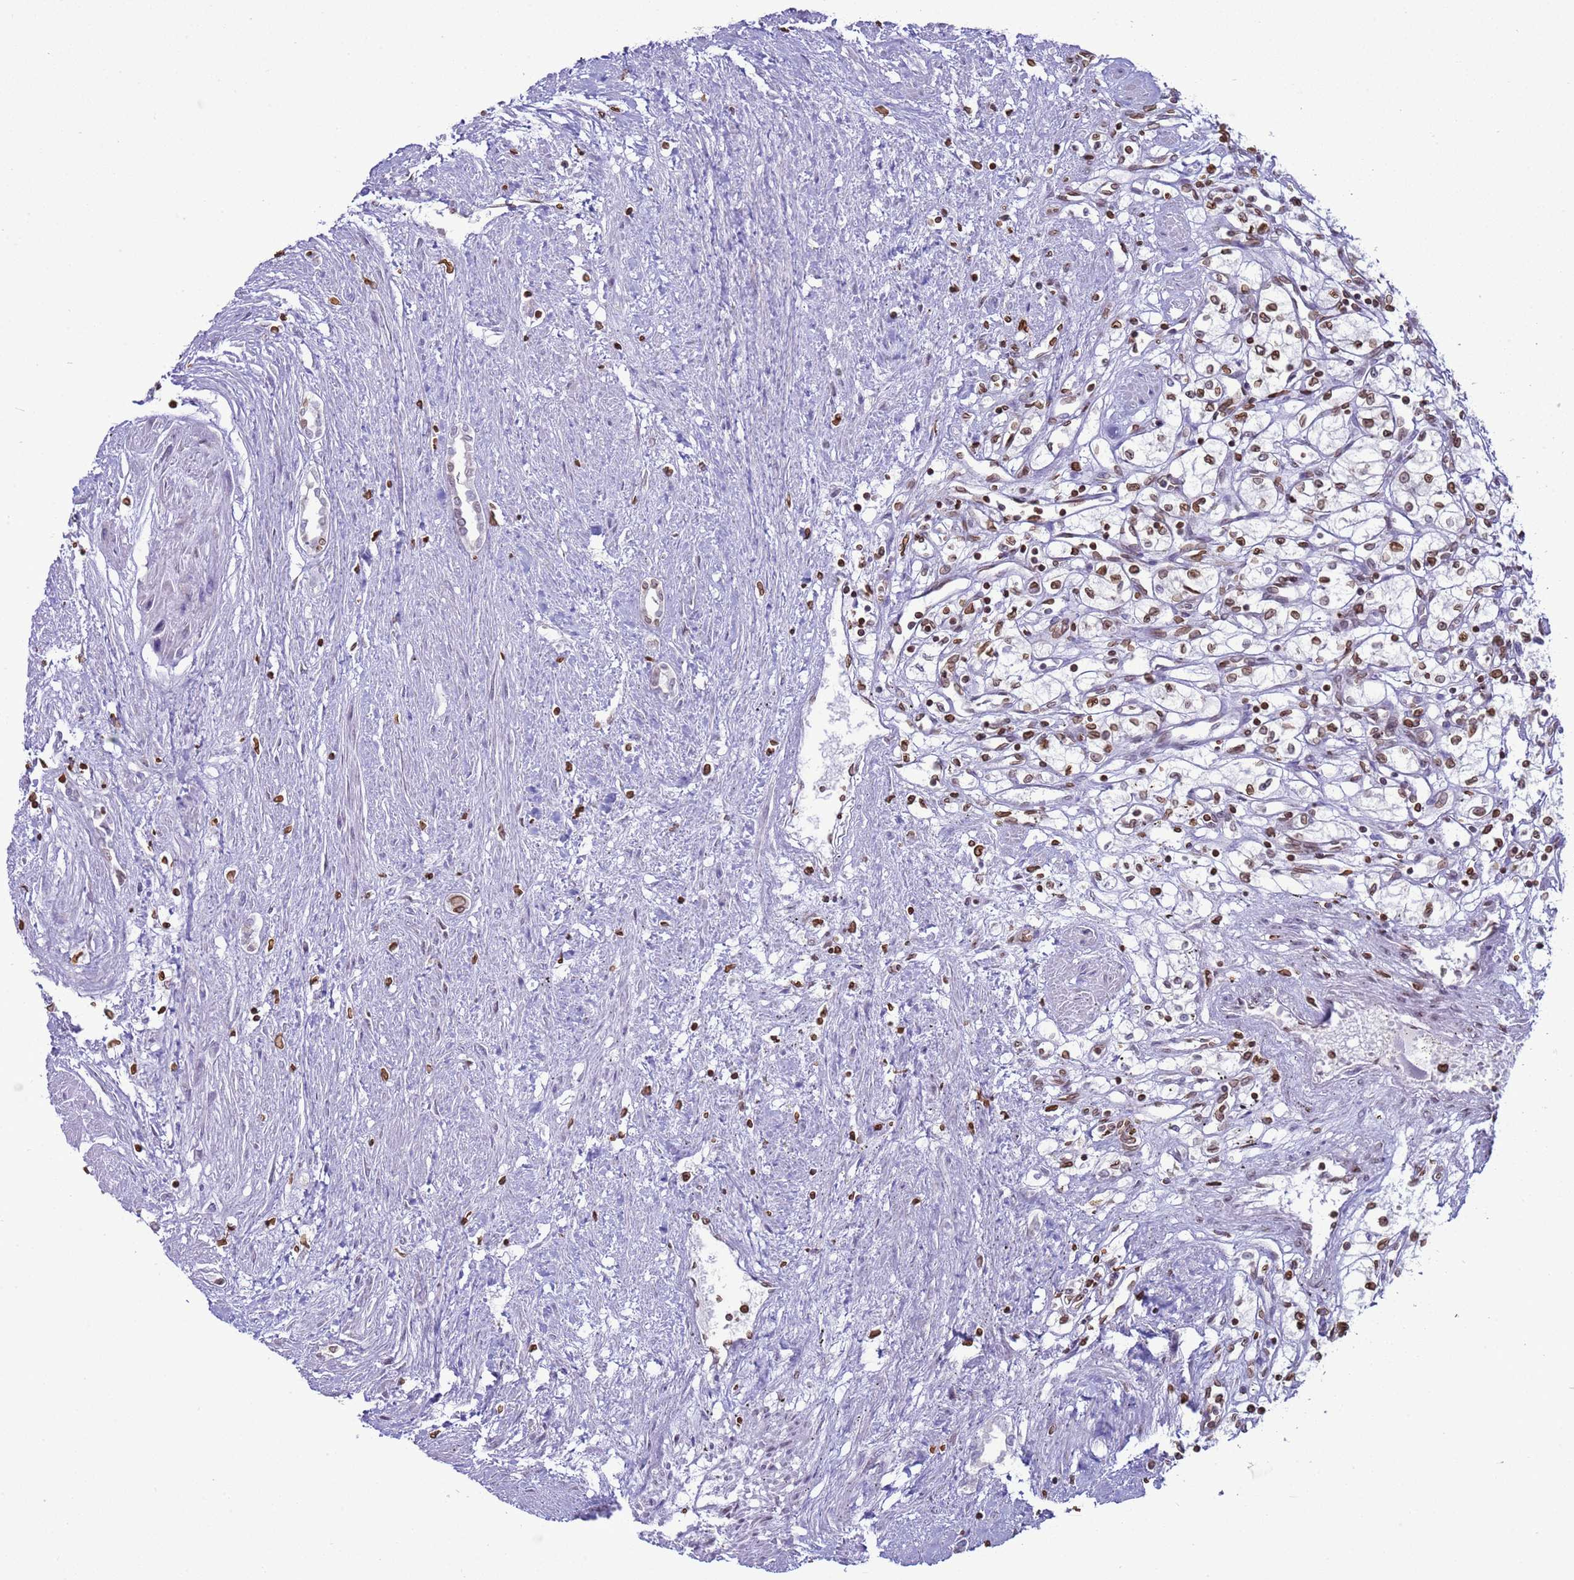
{"staining": {"intensity": "moderate", "quantity": ">75%", "location": "nuclear"}, "tissue": "renal cancer", "cell_type": "Tumor cells", "image_type": "cancer", "snomed": [{"axis": "morphology", "description": "Adenocarcinoma, NOS"}, {"axis": "topography", "description": "Kidney"}], "caption": "DAB immunohistochemical staining of renal adenocarcinoma shows moderate nuclear protein staining in approximately >75% of tumor cells.", "gene": "DHX37", "patient": {"sex": "male", "age": 59}}